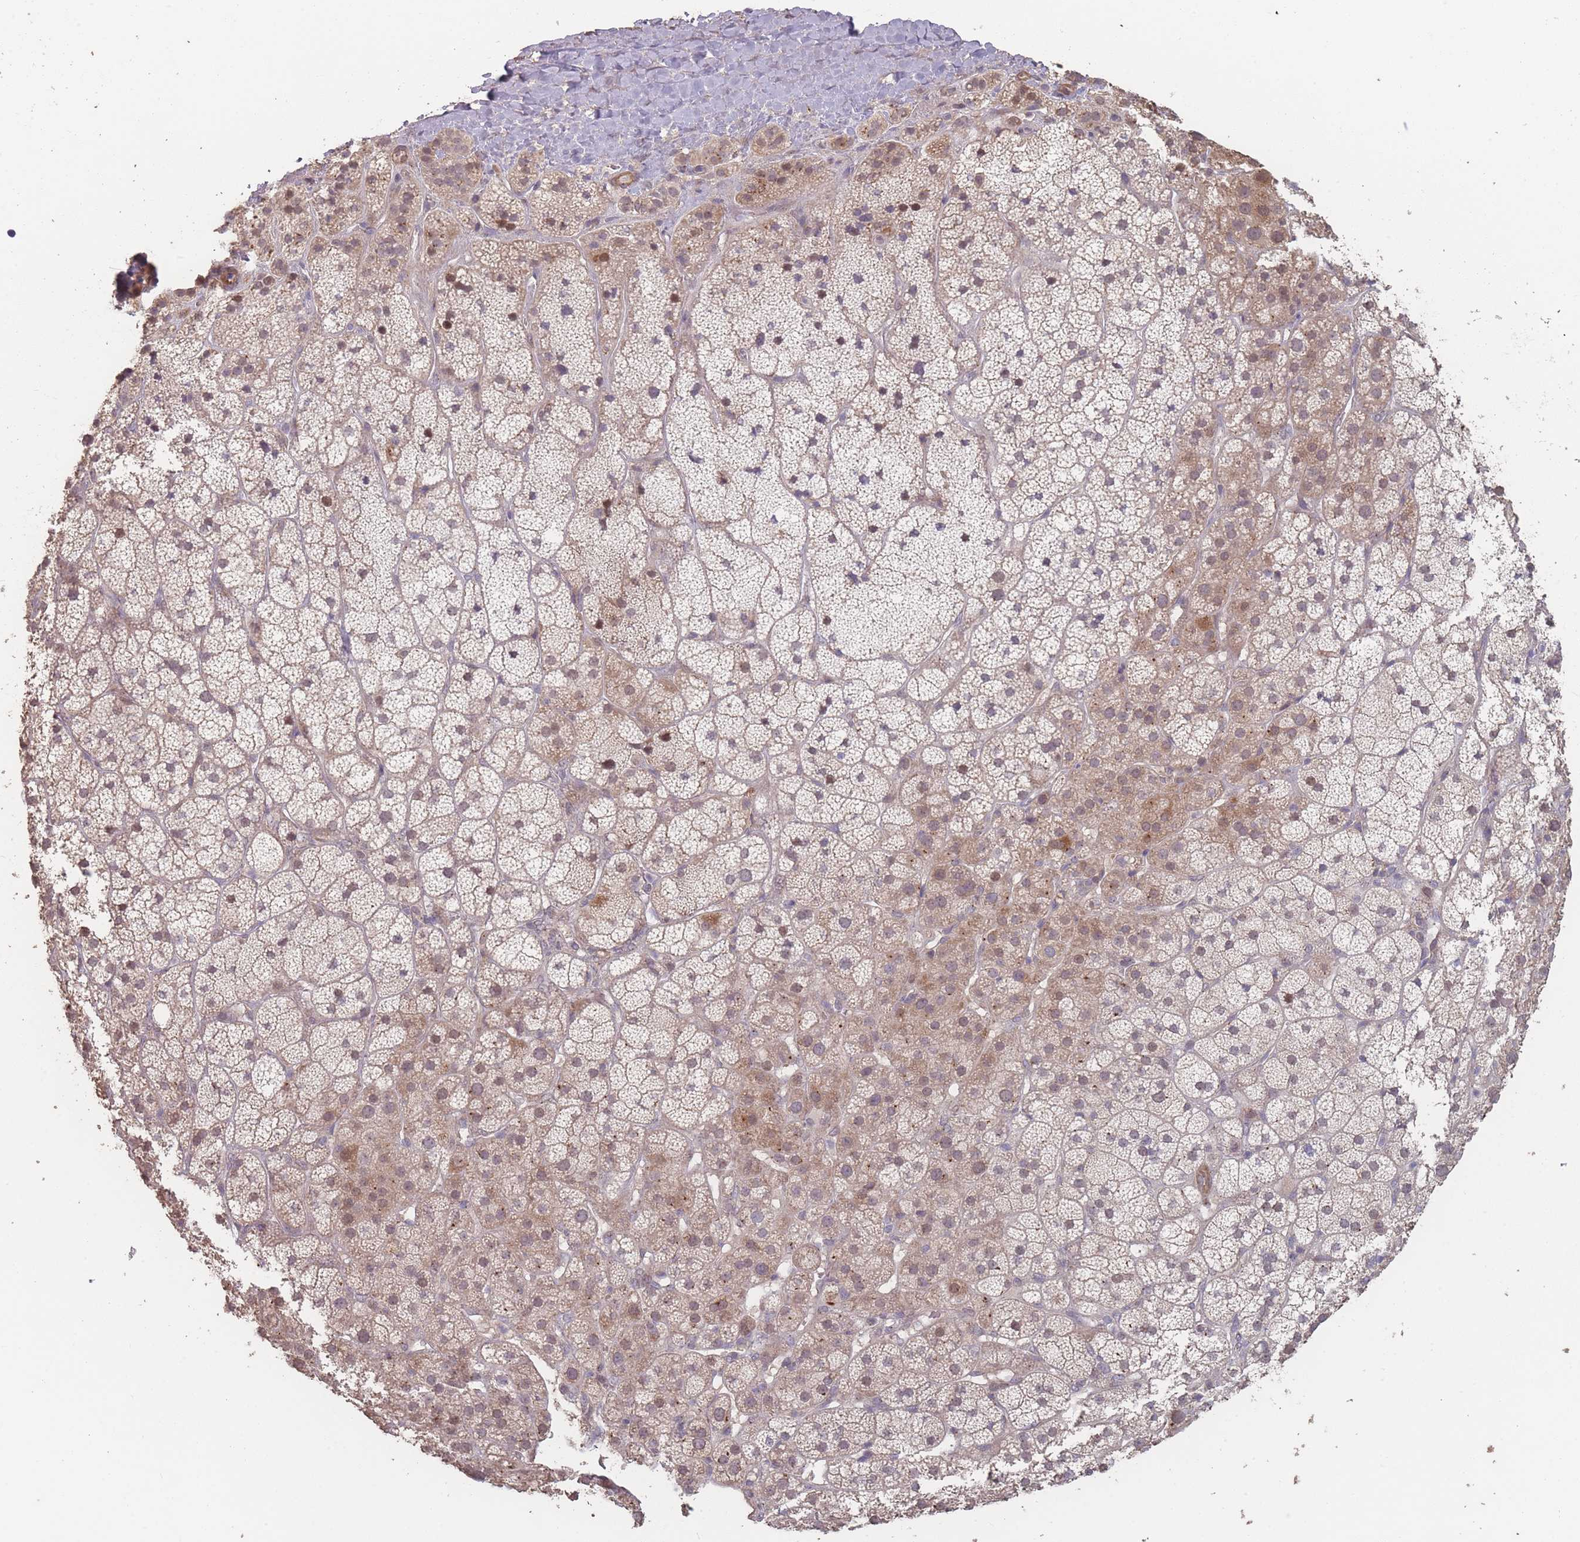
{"staining": {"intensity": "moderate", "quantity": "25%-75%", "location": "cytoplasmic/membranous,nuclear"}, "tissue": "adrenal gland", "cell_type": "Glandular cells", "image_type": "normal", "snomed": [{"axis": "morphology", "description": "Normal tissue, NOS"}, {"axis": "topography", "description": "Adrenal gland"}], "caption": "About 25%-75% of glandular cells in benign adrenal gland show moderate cytoplasmic/membranous,nuclear protein staining as visualized by brown immunohistochemical staining.", "gene": "ERCC6L", "patient": {"sex": "female", "age": 70}}